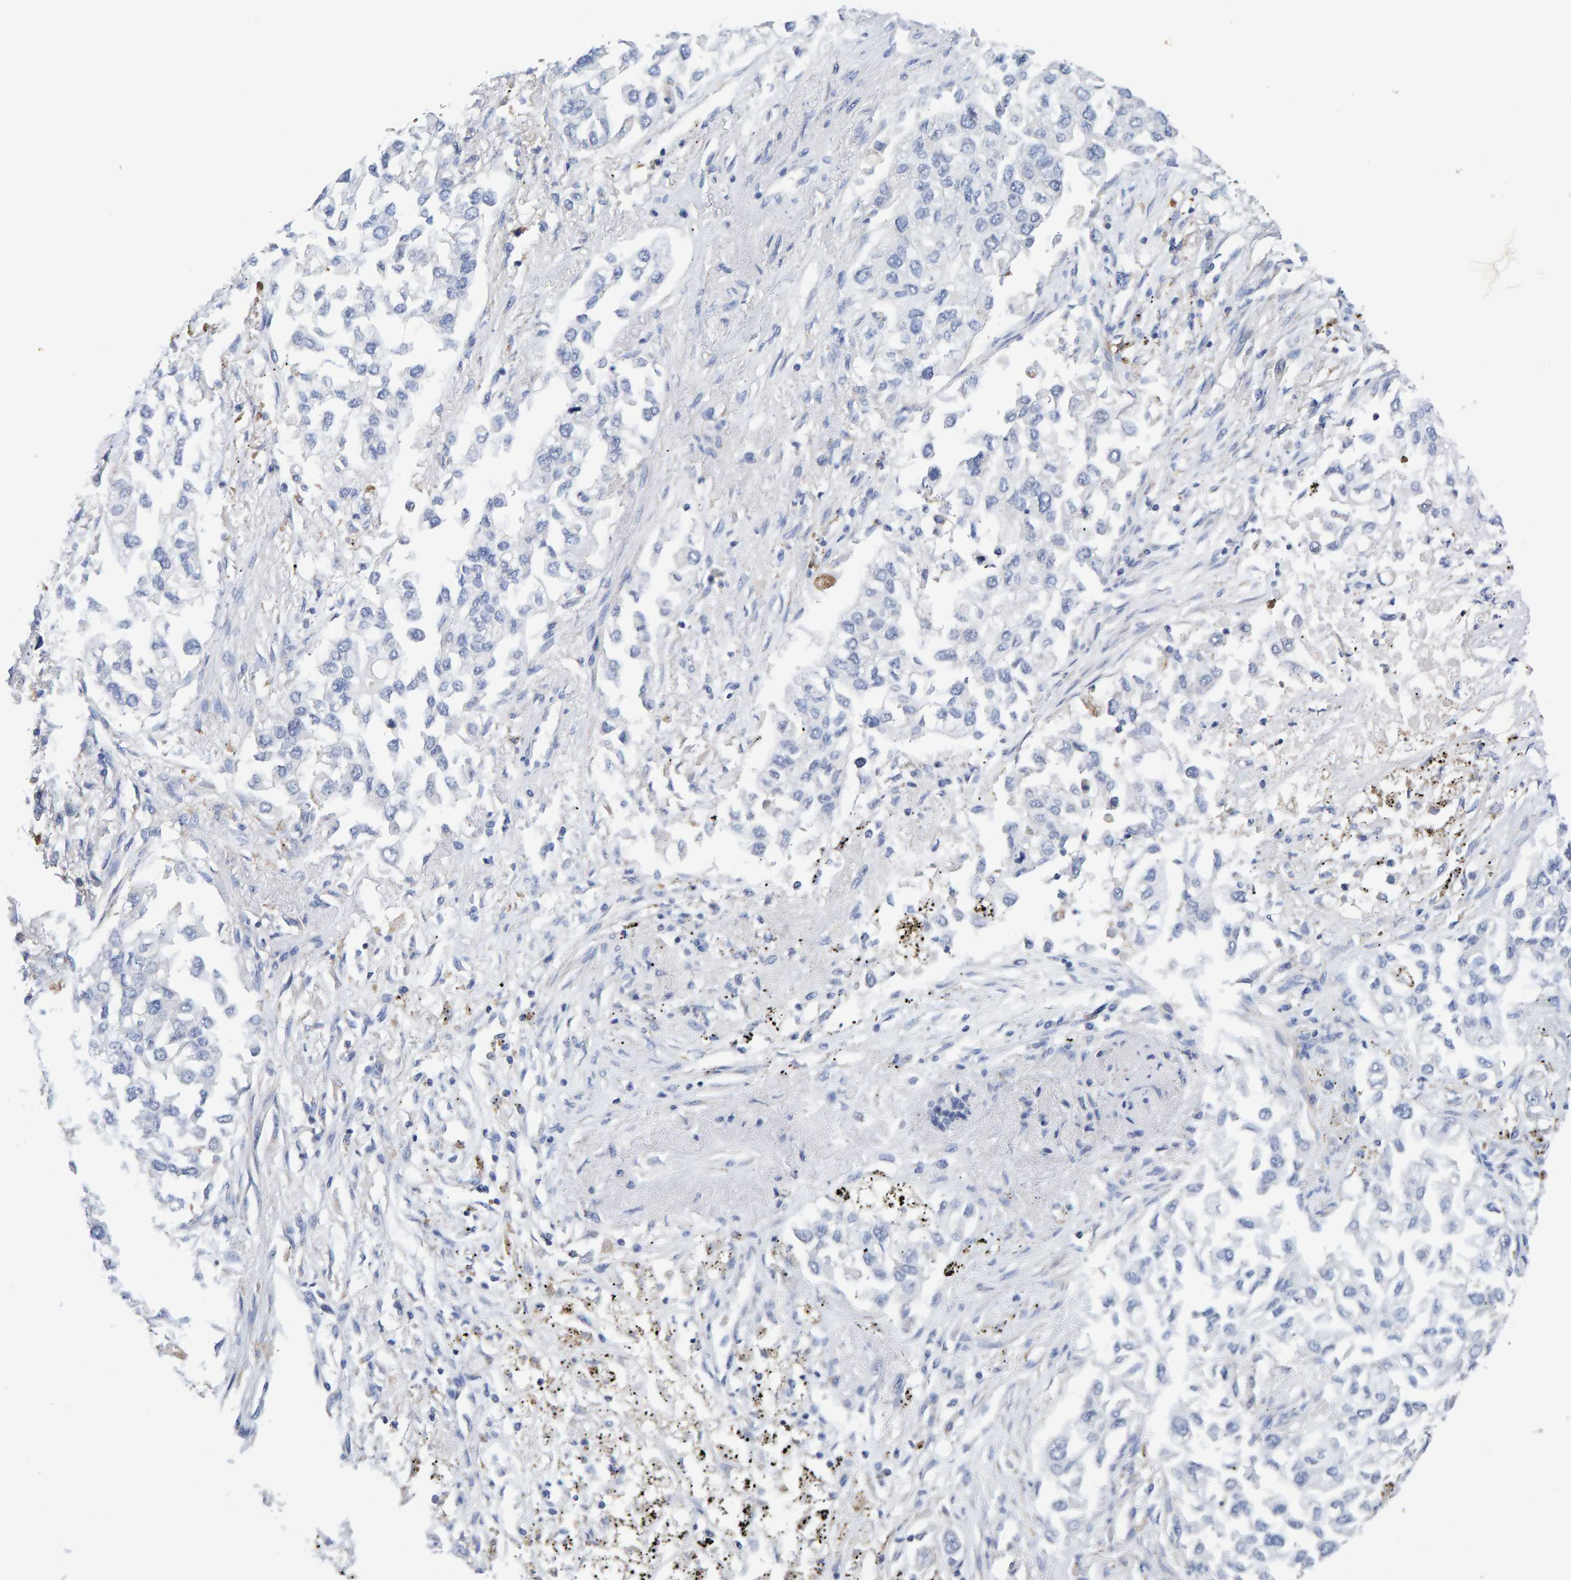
{"staining": {"intensity": "negative", "quantity": "none", "location": "none"}, "tissue": "lung cancer", "cell_type": "Tumor cells", "image_type": "cancer", "snomed": [{"axis": "morphology", "description": "Inflammation, NOS"}, {"axis": "morphology", "description": "Adenocarcinoma, NOS"}, {"axis": "topography", "description": "Lung"}], "caption": "This is an immunohistochemistry histopathology image of lung cancer (adenocarcinoma). There is no positivity in tumor cells.", "gene": "EFR3A", "patient": {"sex": "male", "age": 63}}